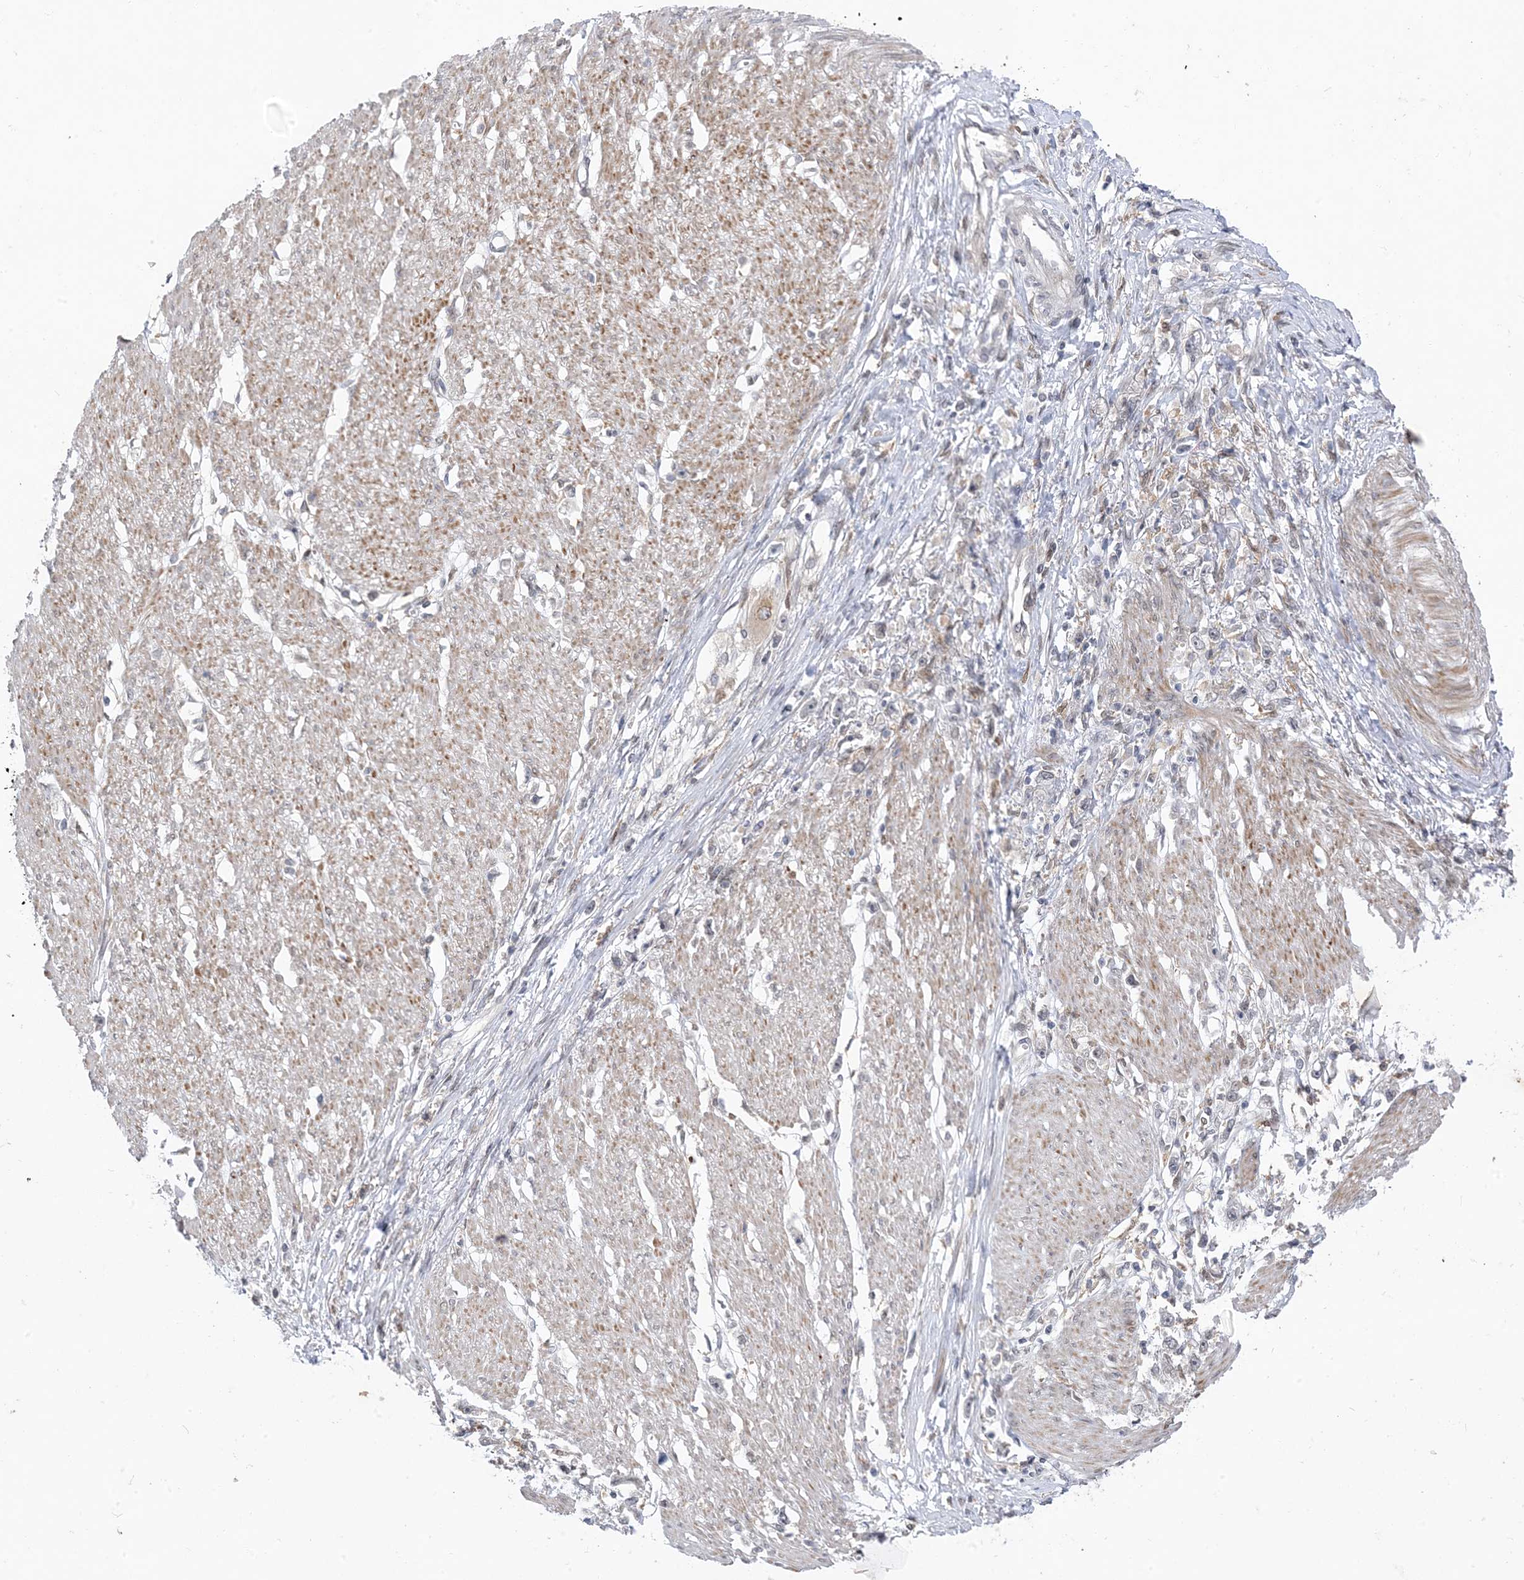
{"staining": {"intensity": "negative", "quantity": "none", "location": "none"}, "tissue": "stomach cancer", "cell_type": "Tumor cells", "image_type": "cancer", "snomed": [{"axis": "morphology", "description": "Adenocarcinoma, NOS"}, {"axis": "topography", "description": "Stomach"}], "caption": "Immunohistochemical staining of stomach cancer shows no significant staining in tumor cells. (IHC, brightfield microscopy, high magnification).", "gene": "NAGK", "patient": {"sex": "female", "age": 59}}